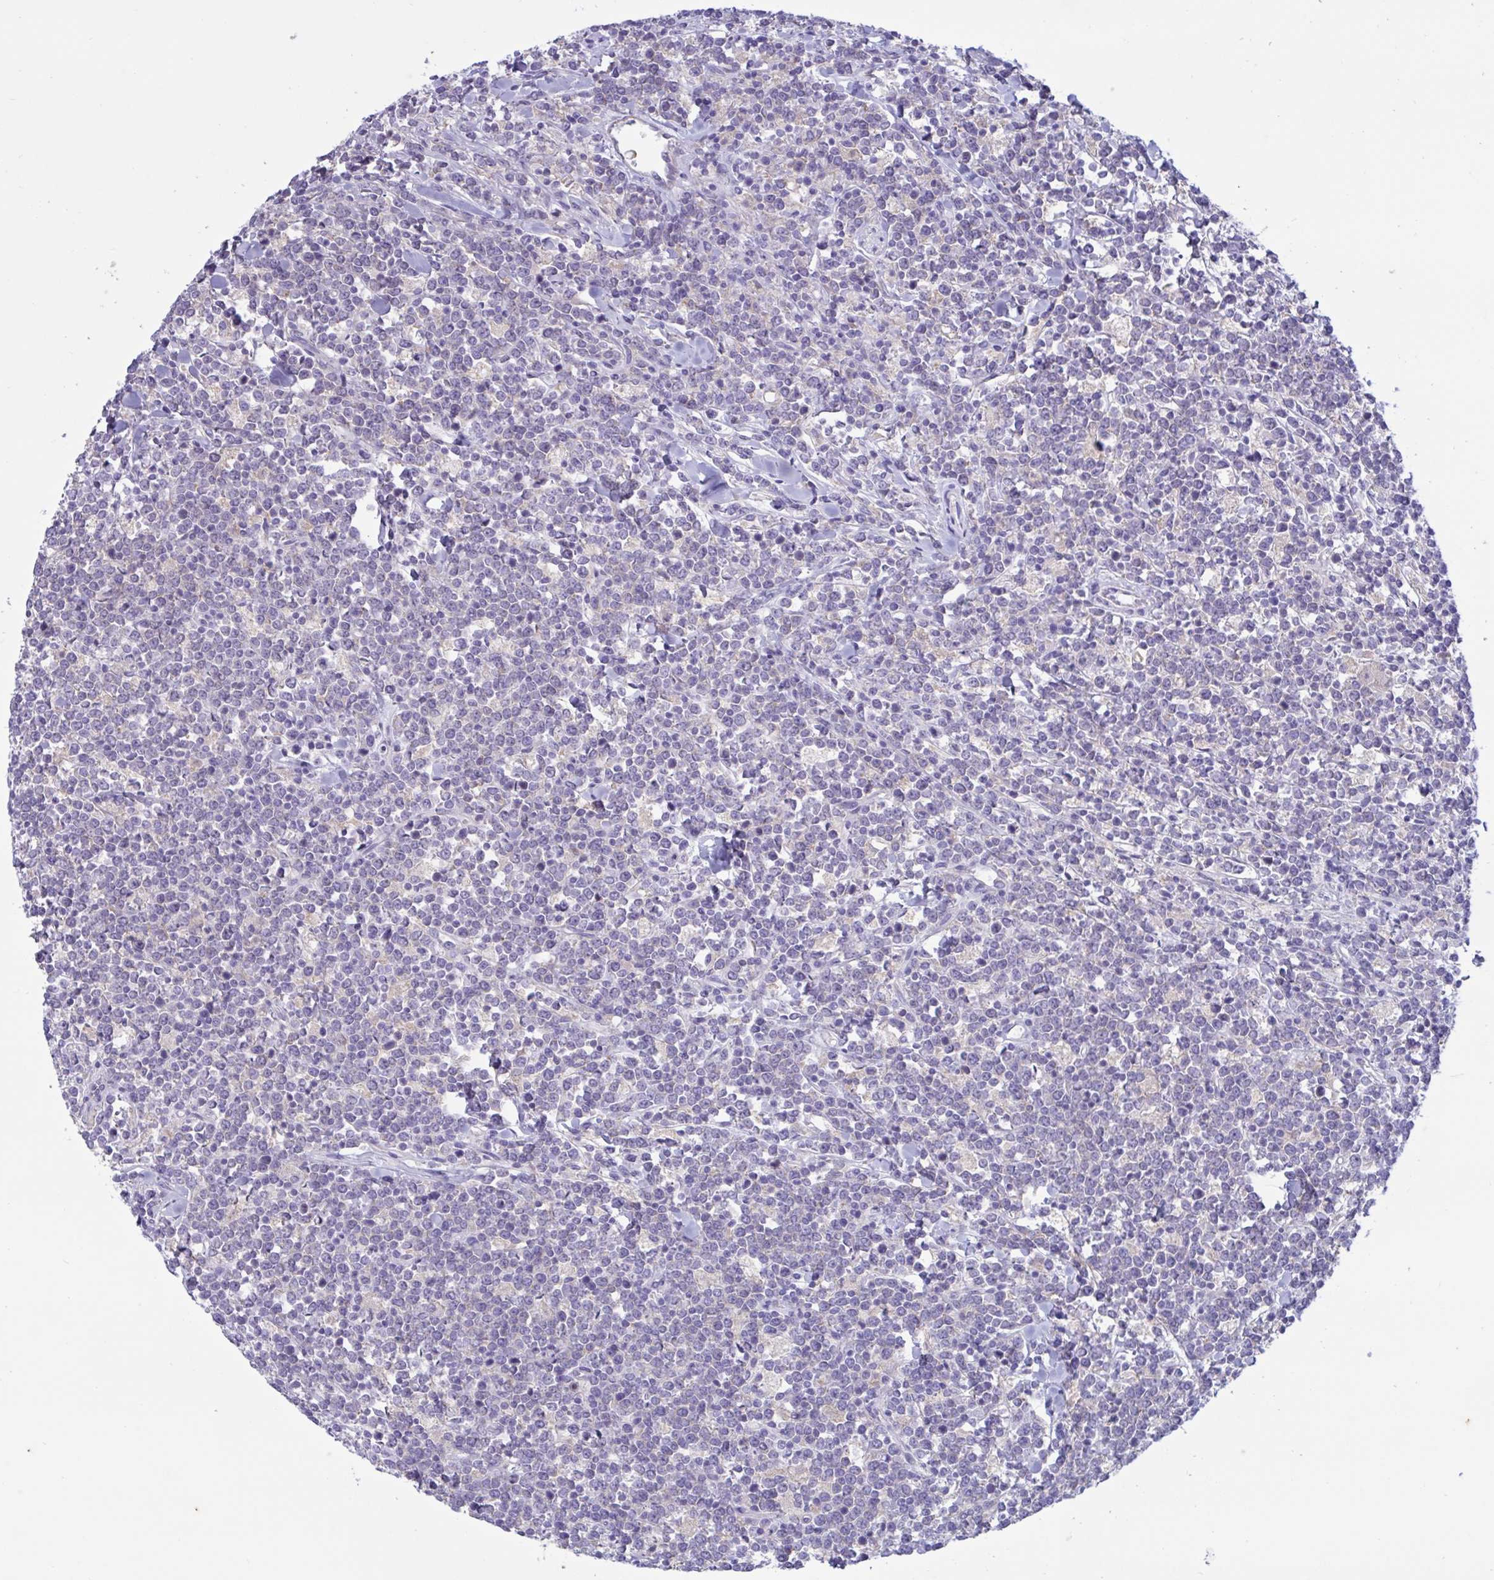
{"staining": {"intensity": "negative", "quantity": "none", "location": "none"}, "tissue": "lymphoma", "cell_type": "Tumor cells", "image_type": "cancer", "snomed": [{"axis": "morphology", "description": "Malignant lymphoma, non-Hodgkin's type, High grade"}, {"axis": "topography", "description": "Small intestine"}, {"axis": "topography", "description": "Colon"}], "caption": "IHC histopathology image of neoplastic tissue: human malignant lymphoma, non-Hodgkin's type (high-grade) stained with DAB (3,3'-diaminobenzidine) reveals no significant protein expression in tumor cells.", "gene": "SLC66A1", "patient": {"sex": "male", "age": 8}}